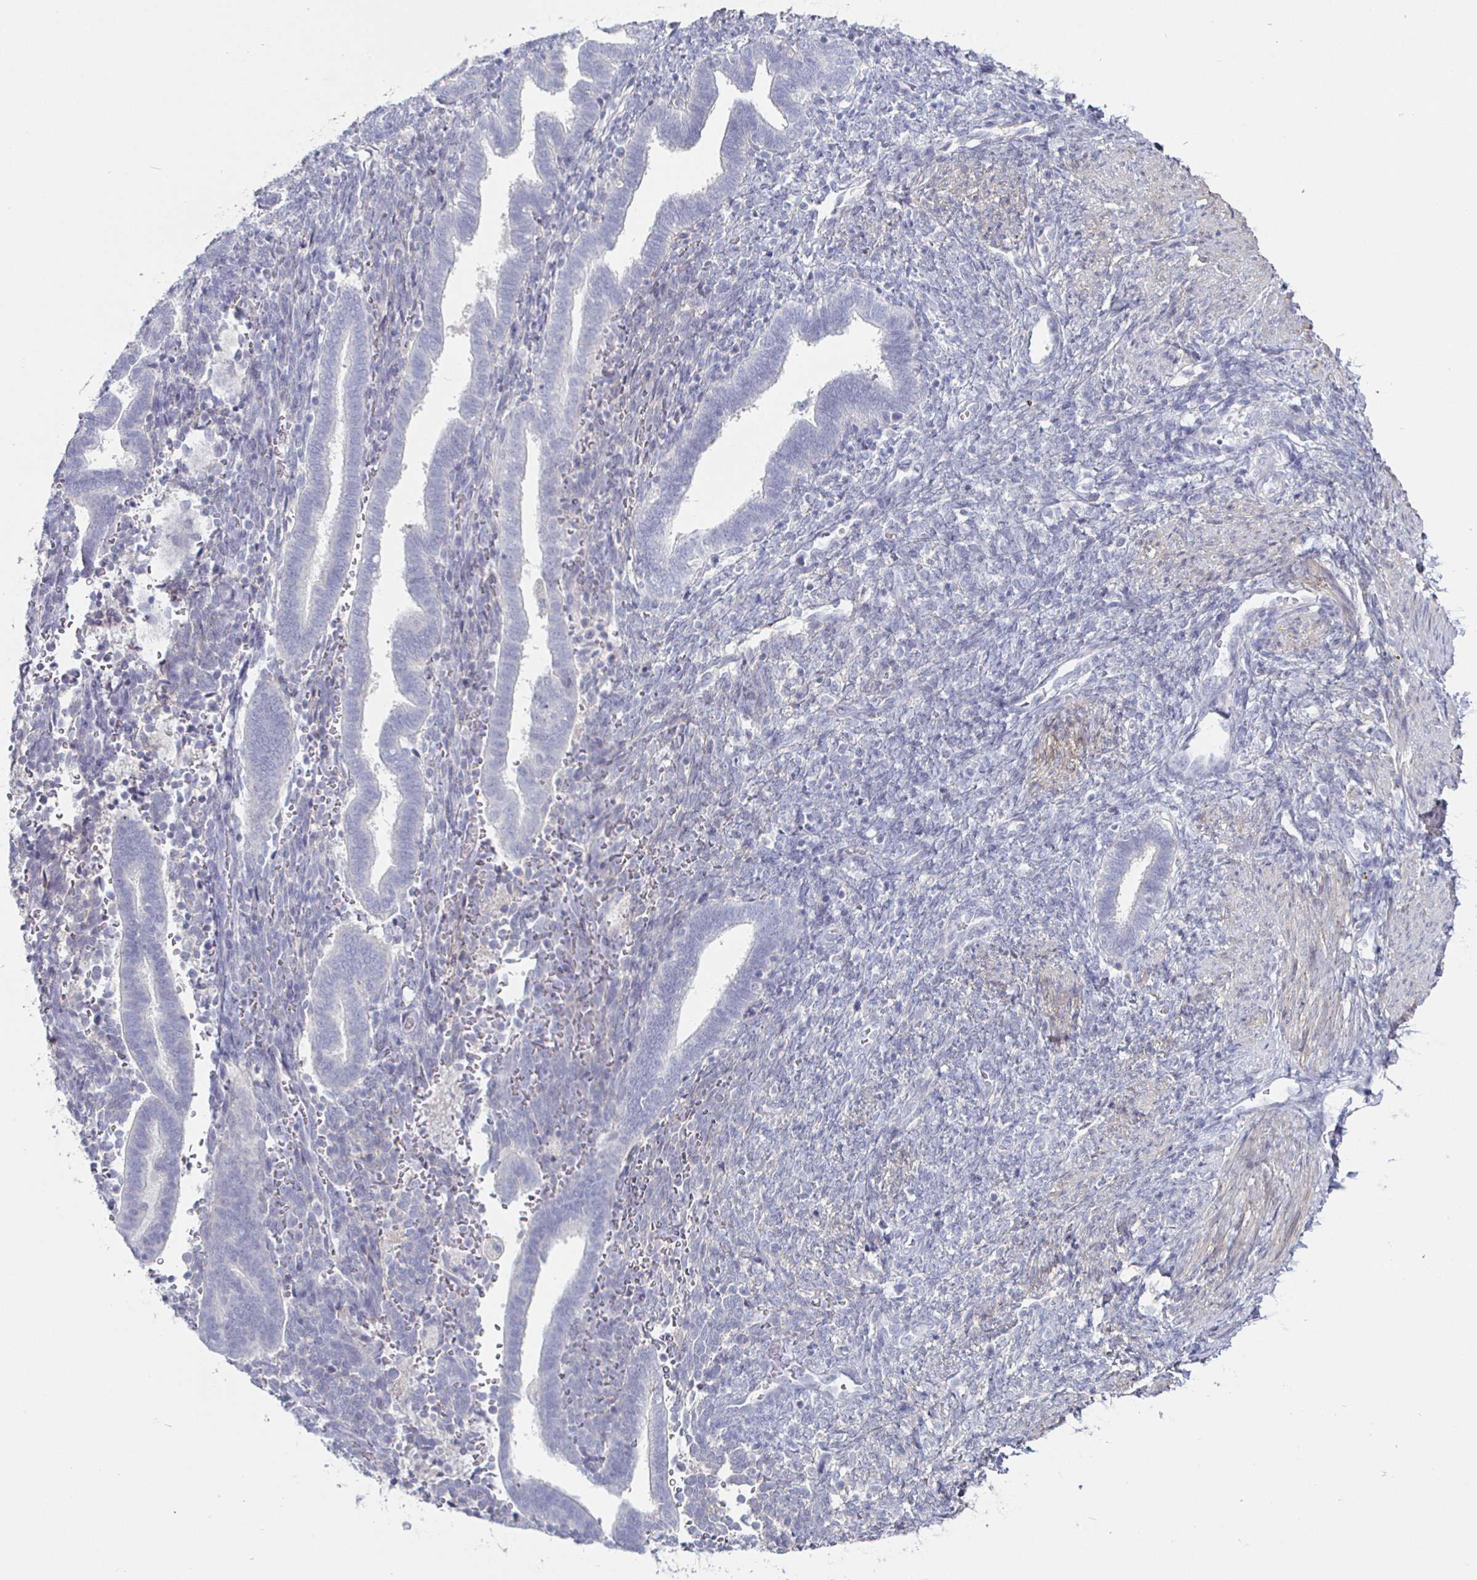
{"staining": {"intensity": "negative", "quantity": "none", "location": "none"}, "tissue": "endometrium", "cell_type": "Cells in endometrial stroma", "image_type": "normal", "snomed": [{"axis": "morphology", "description": "Normal tissue, NOS"}, {"axis": "topography", "description": "Endometrium"}], "caption": "This is an immunohistochemistry (IHC) histopathology image of normal human endometrium. There is no staining in cells in endometrial stroma.", "gene": "ENPP1", "patient": {"sex": "female", "age": 34}}